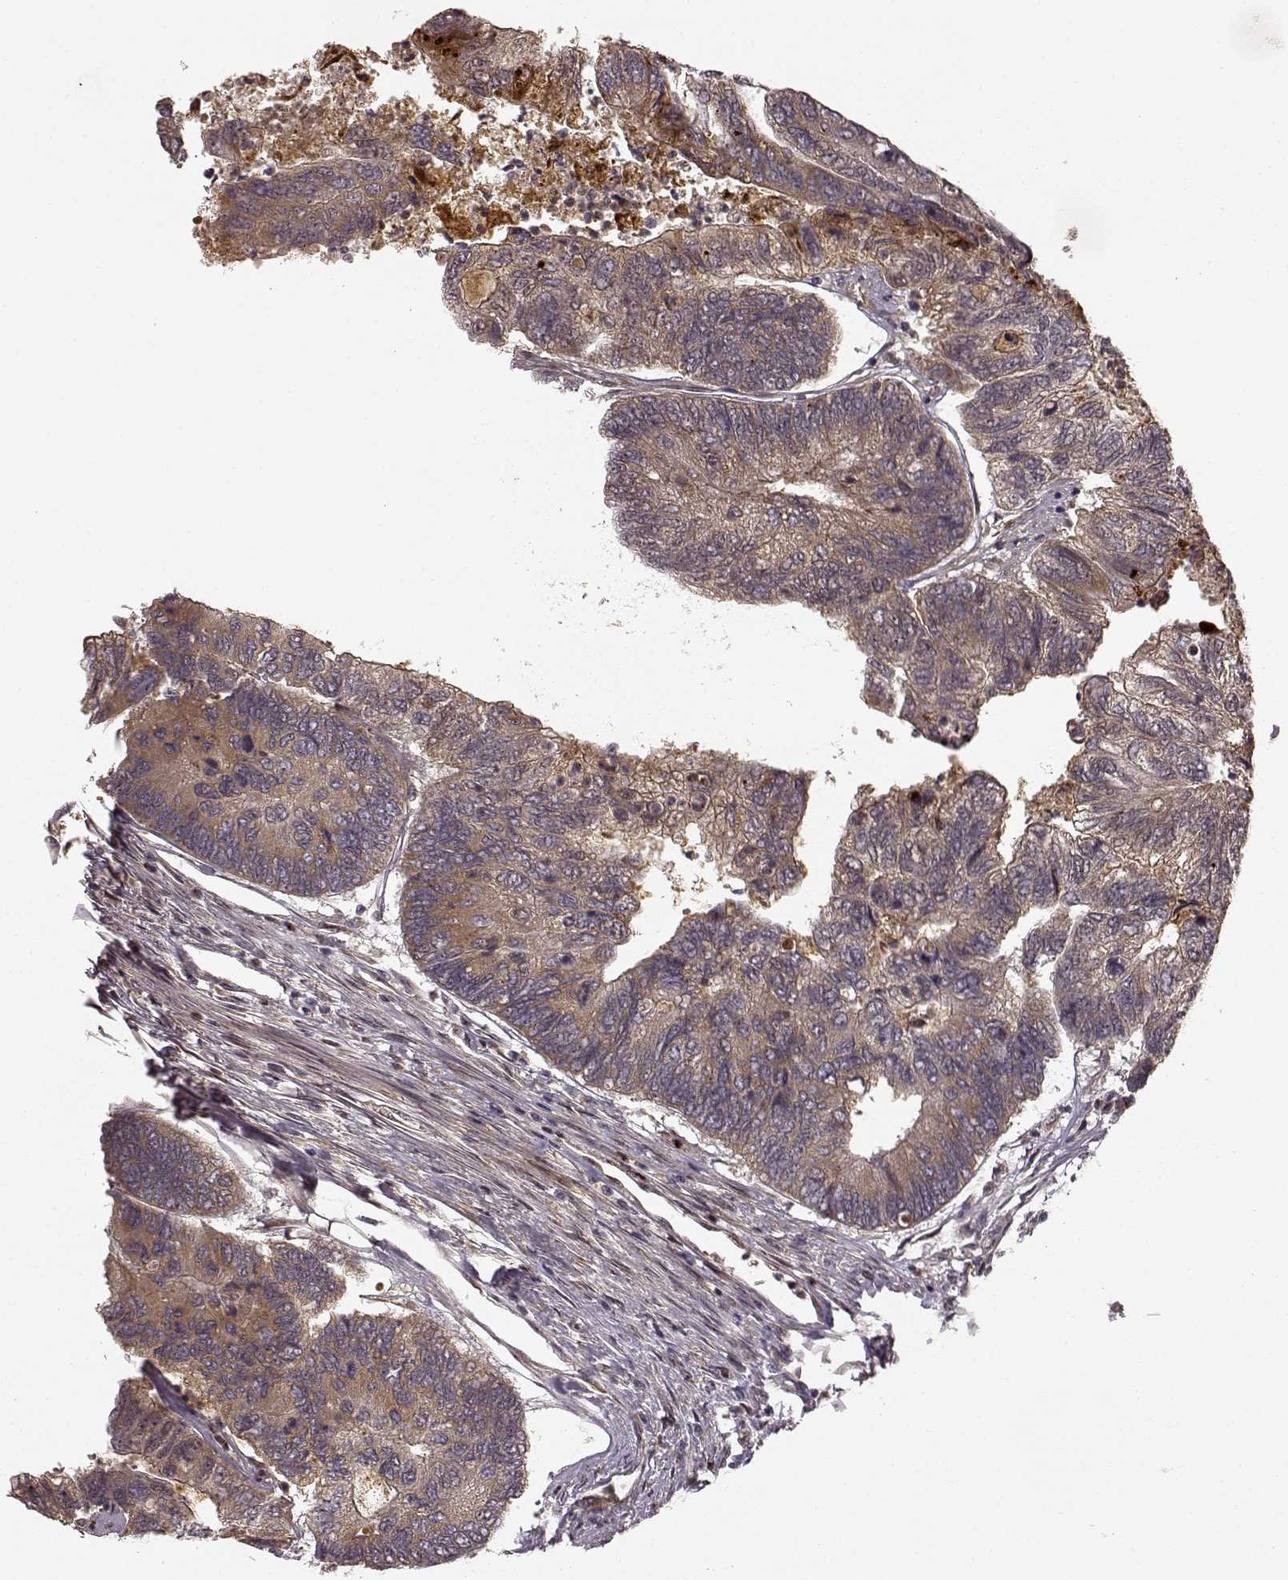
{"staining": {"intensity": "weak", "quantity": ">75%", "location": "cytoplasmic/membranous"}, "tissue": "colorectal cancer", "cell_type": "Tumor cells", "image_type": "cancer", "snomed": [{"axis": "morphology", "description": "Adenocarcinoma, NOS"}, {"axis": "topography", "description": "Colon"}], "caption": "Immunohistochemistry (IHC) of human colorectal cancer displays low levels of weak cytoplasmic/membranous staining in approximately >75% of tumor cells.", "gene": "SLC12A9", "patient": {"sex": "female", "age": 67}}